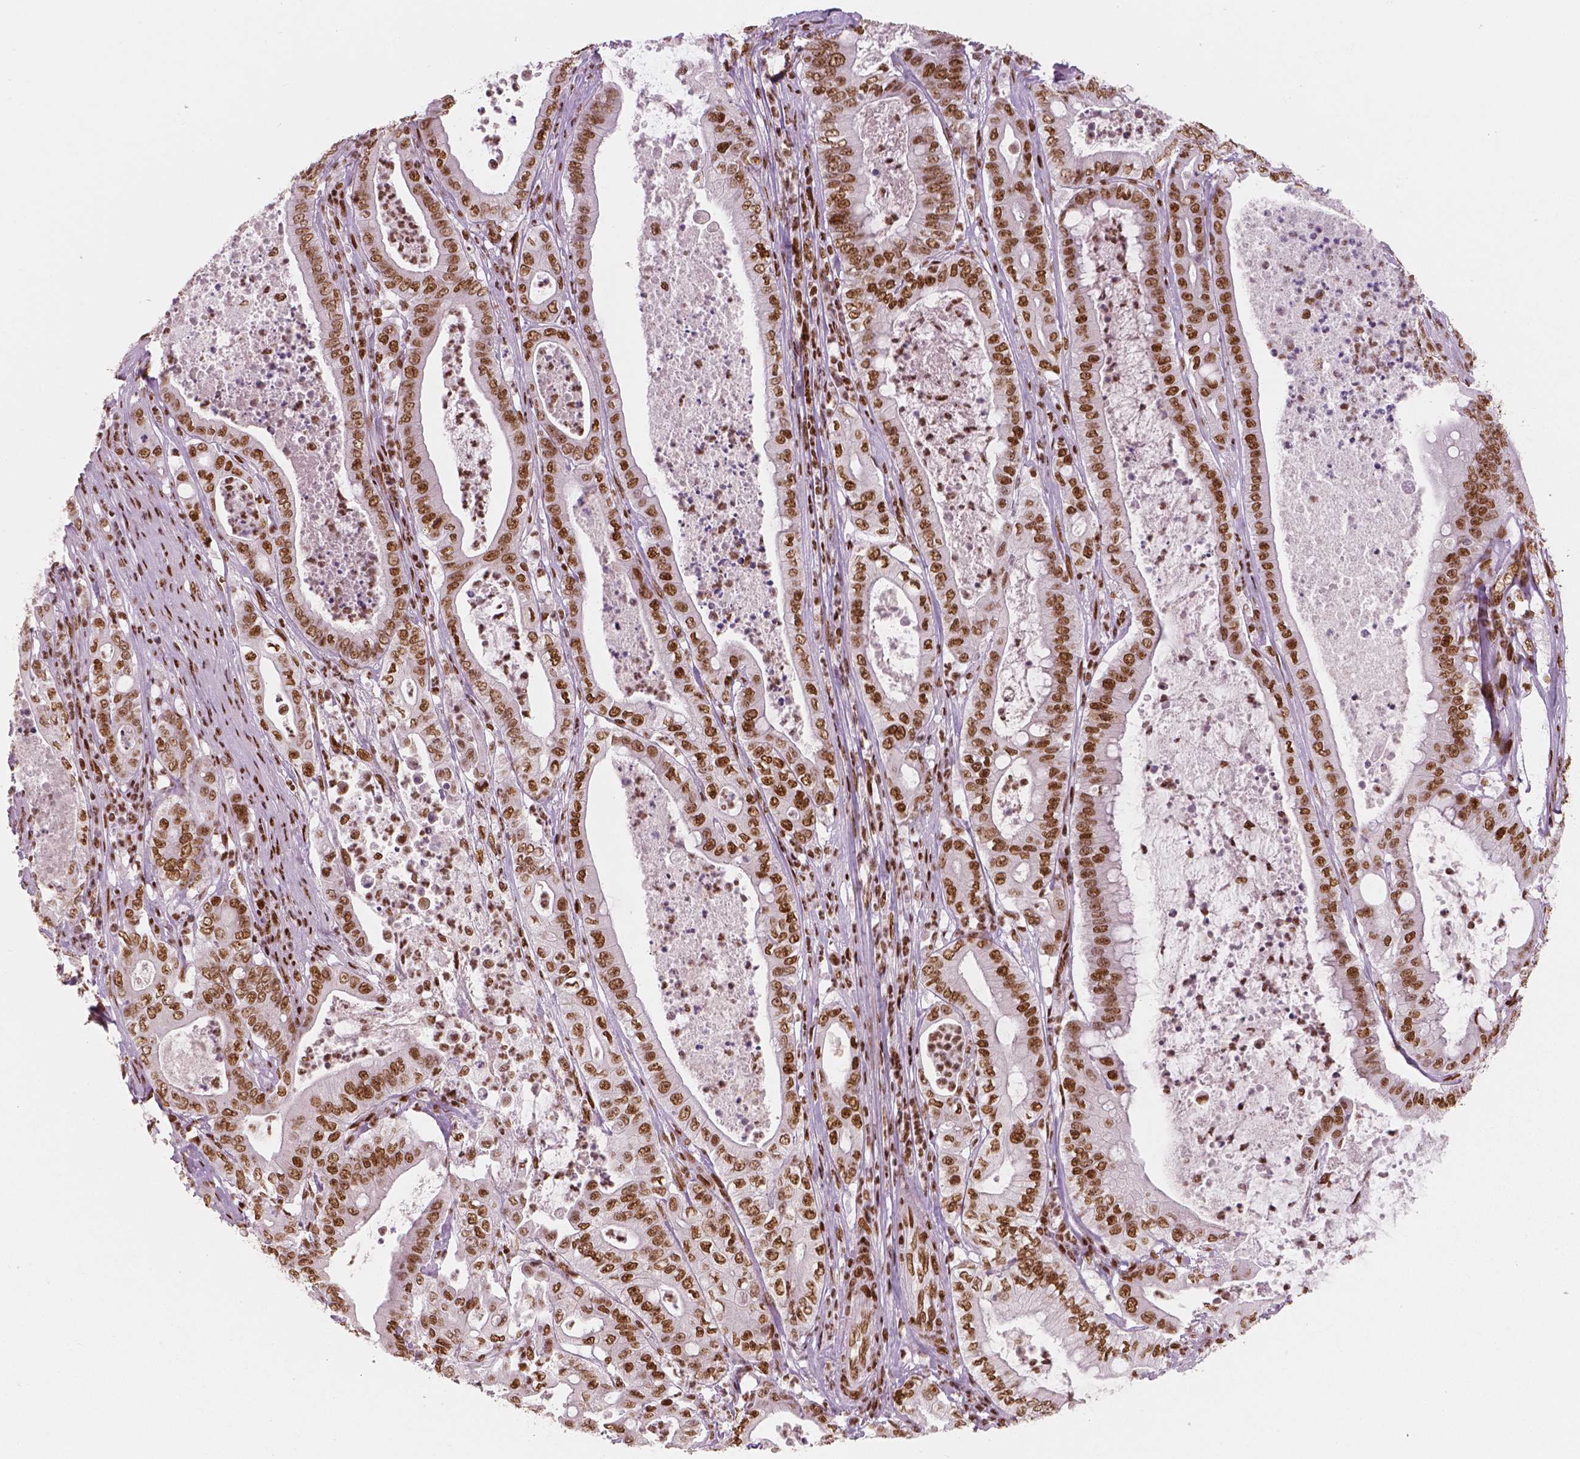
{"staining": {"intensity": "strong", "quantity": ">75%", "location": "nuclear"}, "tissue": "pancreatic cancer", "cell_type": "Tumor cells", "image_type": "cancer", "snomed": [{"axis": "morphology", "description": "Adenocarcinoma, NOS"}, {"axis": "topography", "description": "Pancreas"}], "caption": "Immunohistochemistry (IHC) of human adenocarcinoma (pancreatic) demonstrates high levels of strong nuclear staining in approximately >75% of tumor cells.", "gene": "BRD4", "patient": {"sex": "male", "age": 71}}